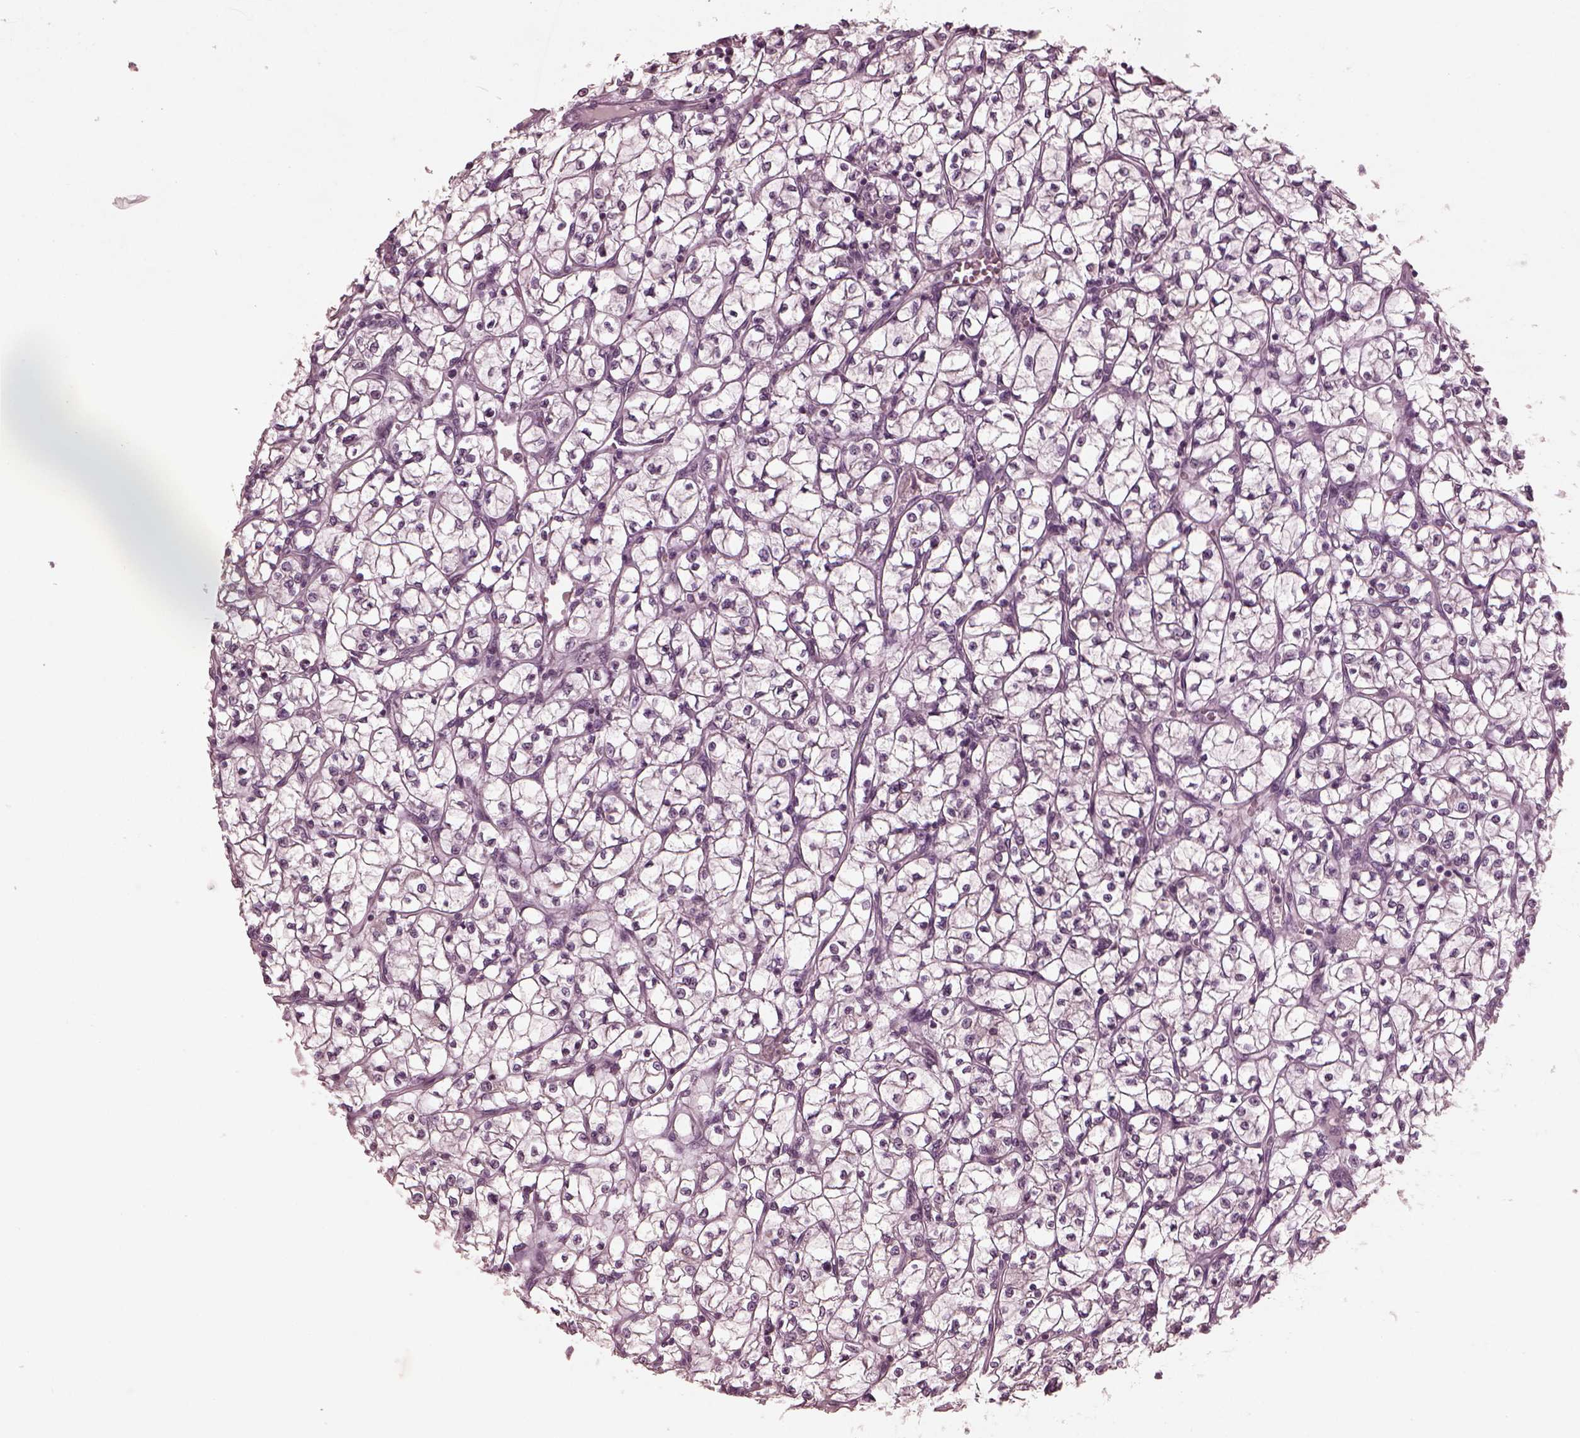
{"staining": {"intensity": "negative", "quantity": "none", "location": "none"}, "tissue": "renal cancer", "cell_type": "Tumor cells", "image_type": "cancer", "snomed": [{"axis": "morphology", "description": "Adenocarcinoma, NOS"}, {"axis": "topography", "description": "Kidney"}], "caption": "IHC of renal cancer (adenocarcinoma) displays no positivity in tumor cells.", "gene": "RGS7", "patient": {"sex": "female", "age": 64}}